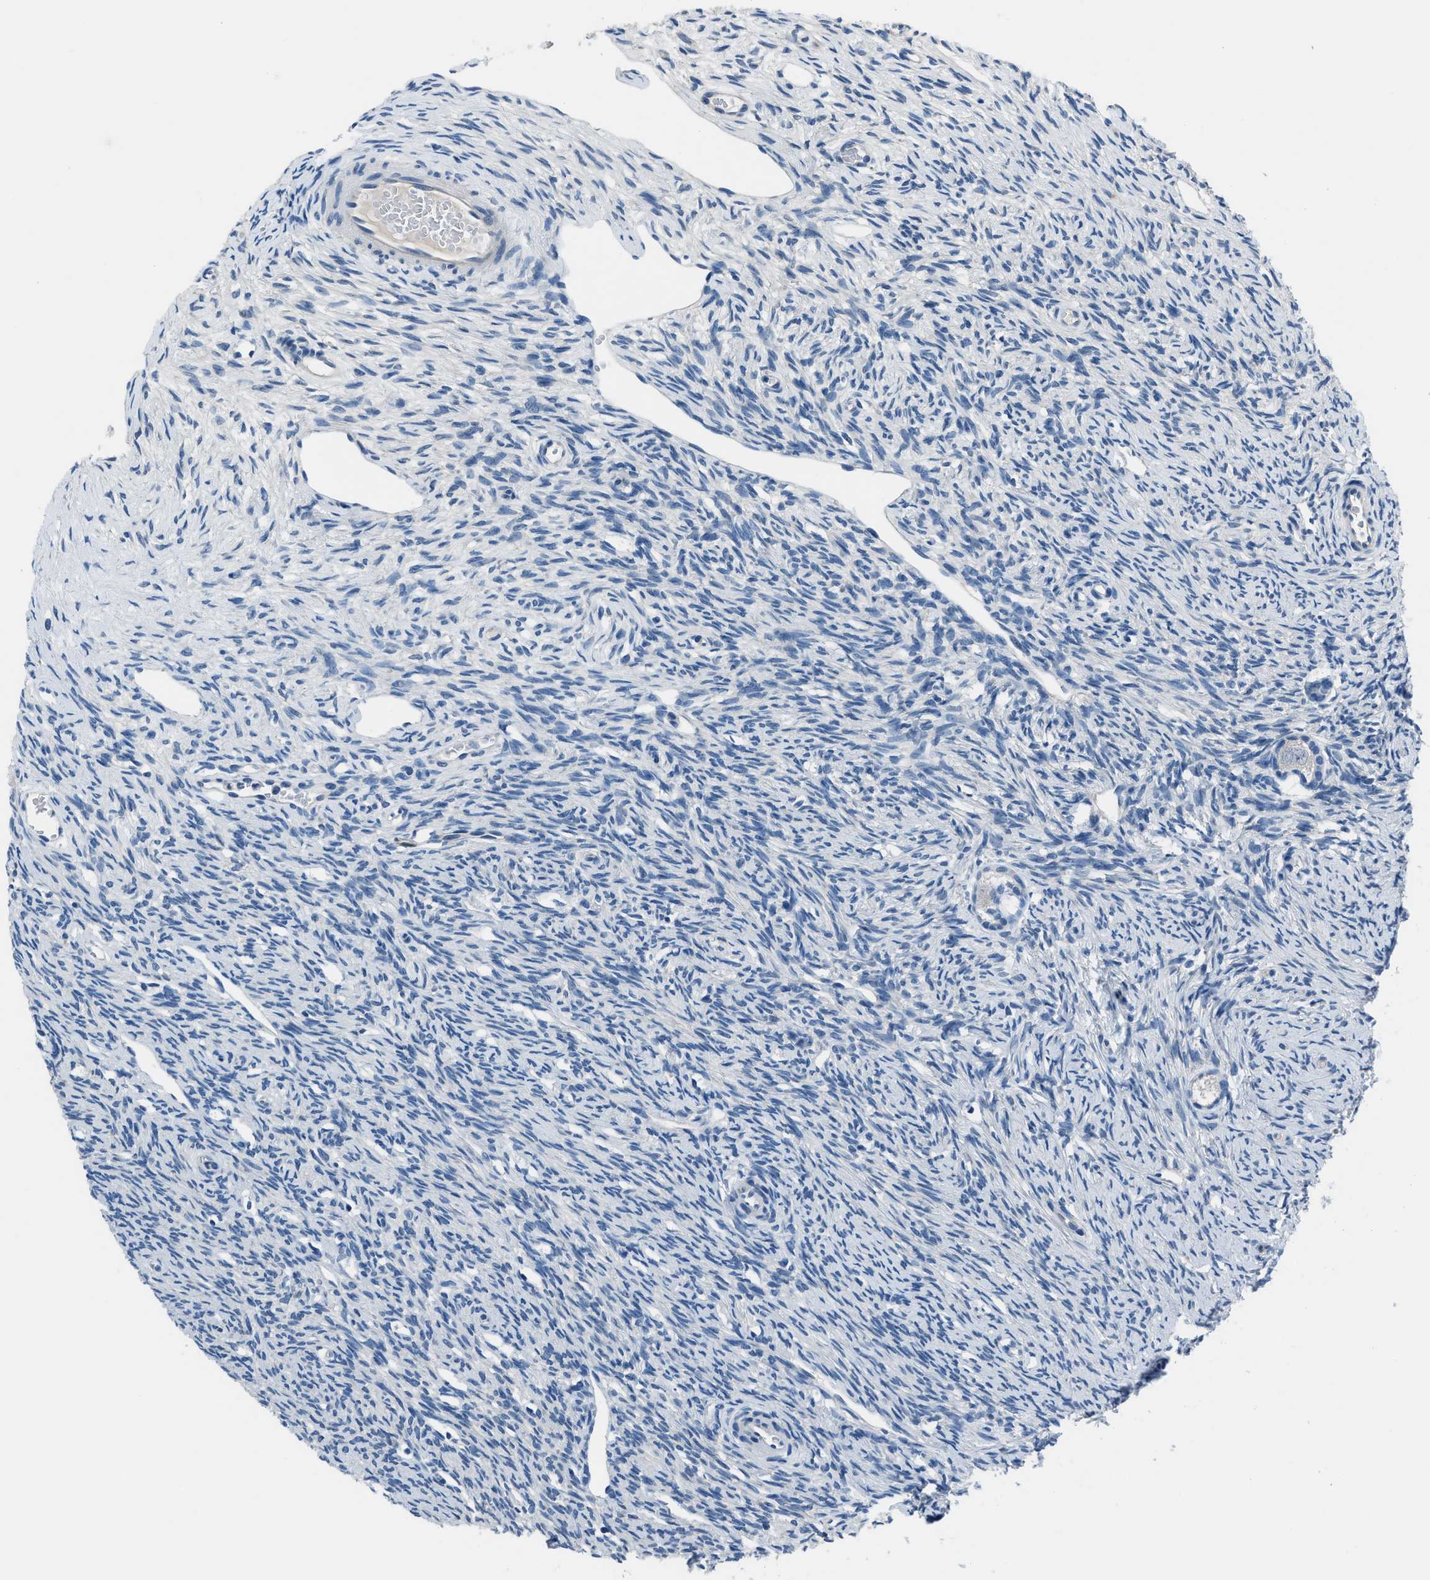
{"staining": {"intensity": "negative", "quantity": "none", "location": "none"}, "tissue": "ovary", "cell_type": "Follicle cells", "image_type": "normal", "snomed": [{"axis": "morphology", "description": "Normal tissue, NOS"}, {"axis": "topography", "description": "Ovary"}], "caption": "Immunohistochemistry photomicrograph of benign human ovary stained for a protein (brown), which shows no positivity in follicle cells. (DAB (3,3'-diaminobenzidine) immunohistochemistry (IHC) visualized using brightfield microscopy, high magnification).", "gene": "GJA3", "patient": {"sex": "female", "age": 33}}